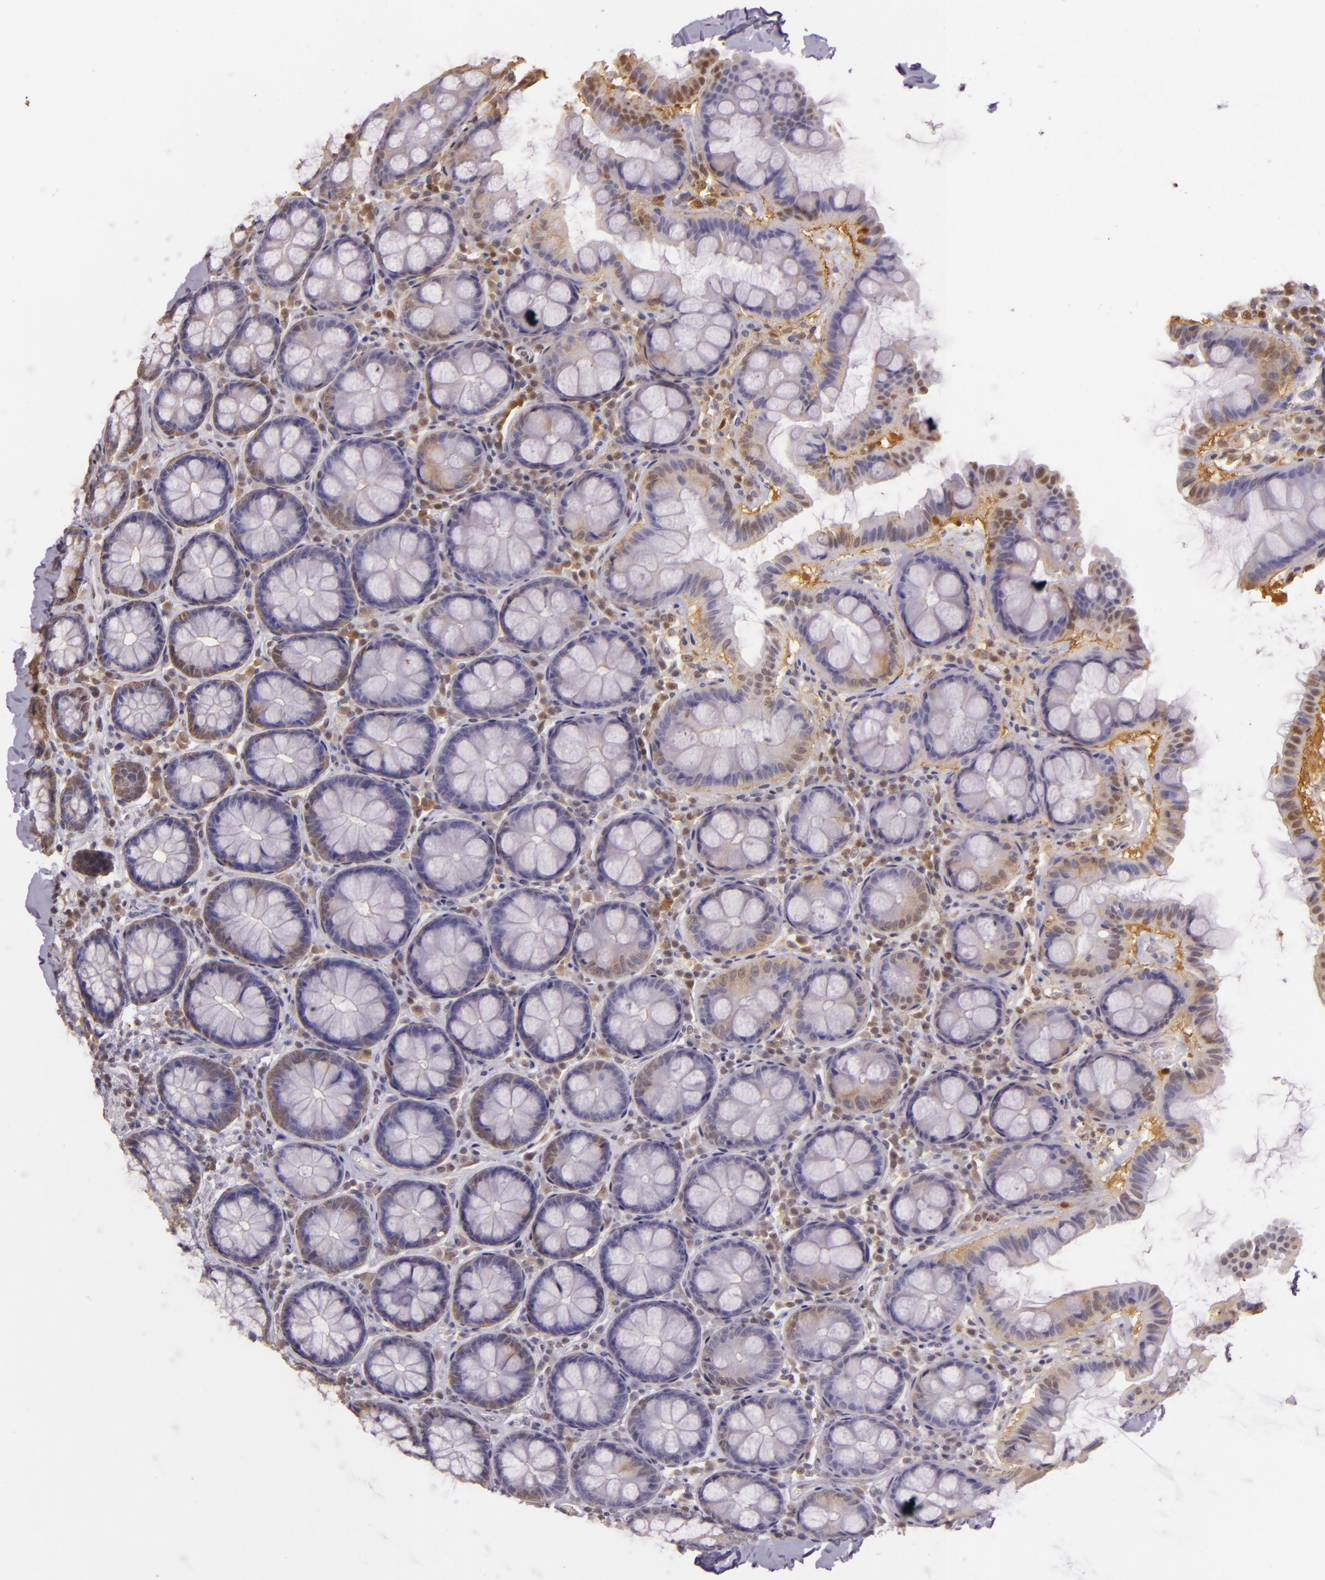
{"staining": {"intensity": "weak", "quantity": "<25%", "location": "nuclear"}, "tissue": "colon", "cell_type": "Endothelial cells", "image_type": "normal", "snomed": [{"axis": "morphology", "description": "Normal tissue, NOS"}, {"axis": "topography", "description": "Colon"}], "caption": "Immunohistochemical staining of normal human colon reveals no significant positivity in endothelial cells. The staining is performed using DAB (3,3'-diaminobenzidine) brown chromogen with nuclei counter-stained in using hematoxylin.", "gene": "HSPA8", "patient": {"sex": "female", "age": 61}}